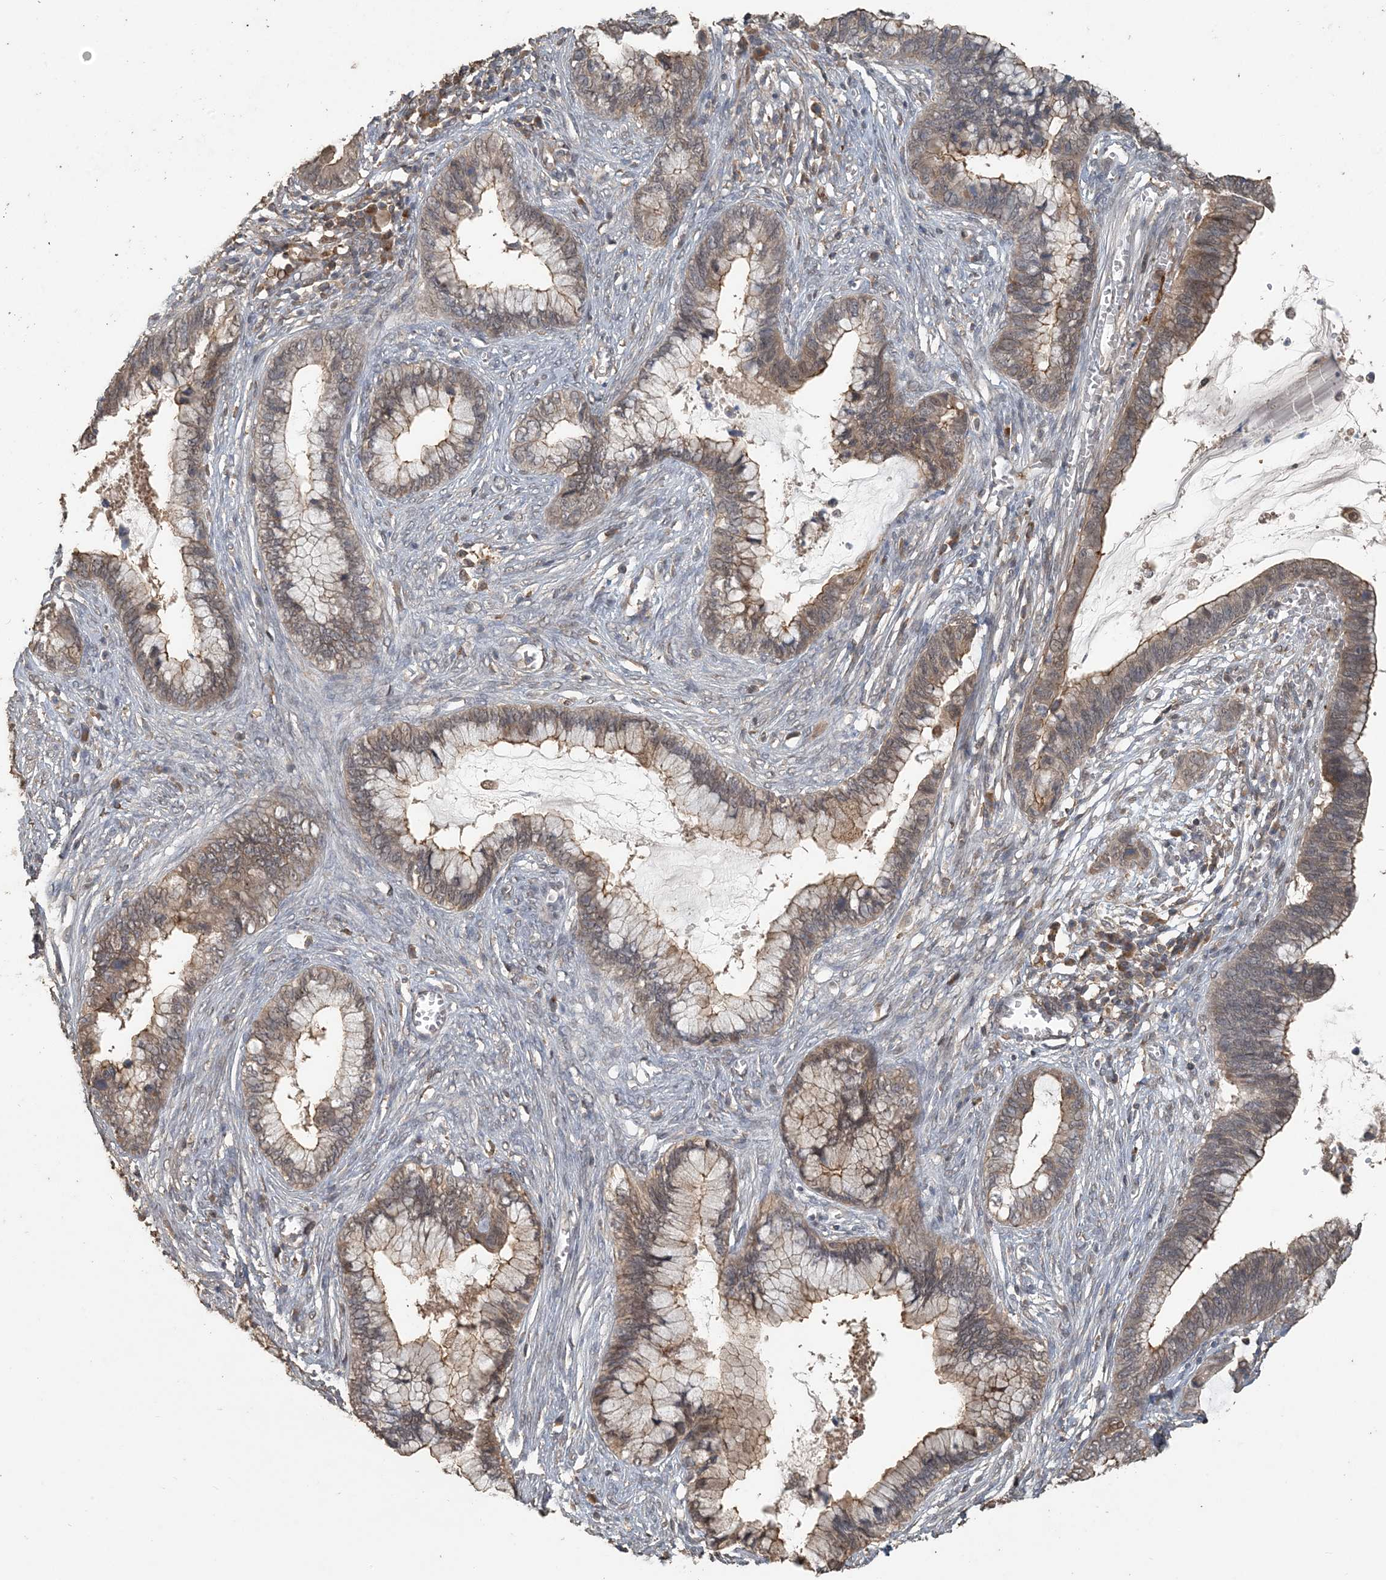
{"staining": {"intensity": "moderate", "quantity": "25%-75%", "location": "cytoplasmic/membranous,nuclear"}, "tissue": "cervical cancer", "cell_type": "Tumor cells", "image_type": "cancer", "snomed": [{"axis": "morphology", "description": "Adenocarcinoma, NOS"}, {"axis": "topography", "description": "Cervix"}], "caption": "A micrograph of adenocarcinoma (cervical) stained for a protein shows moderate cytoplasmic/membranous and nuclear brown staining in tumor cells. (DAB (3,3'-diaminobenzidine) IHC, brown staining for protein, blue staining for nuclei).", "gene": "ZC3H12A", "patient": {"sex": "female", "age": 44}}